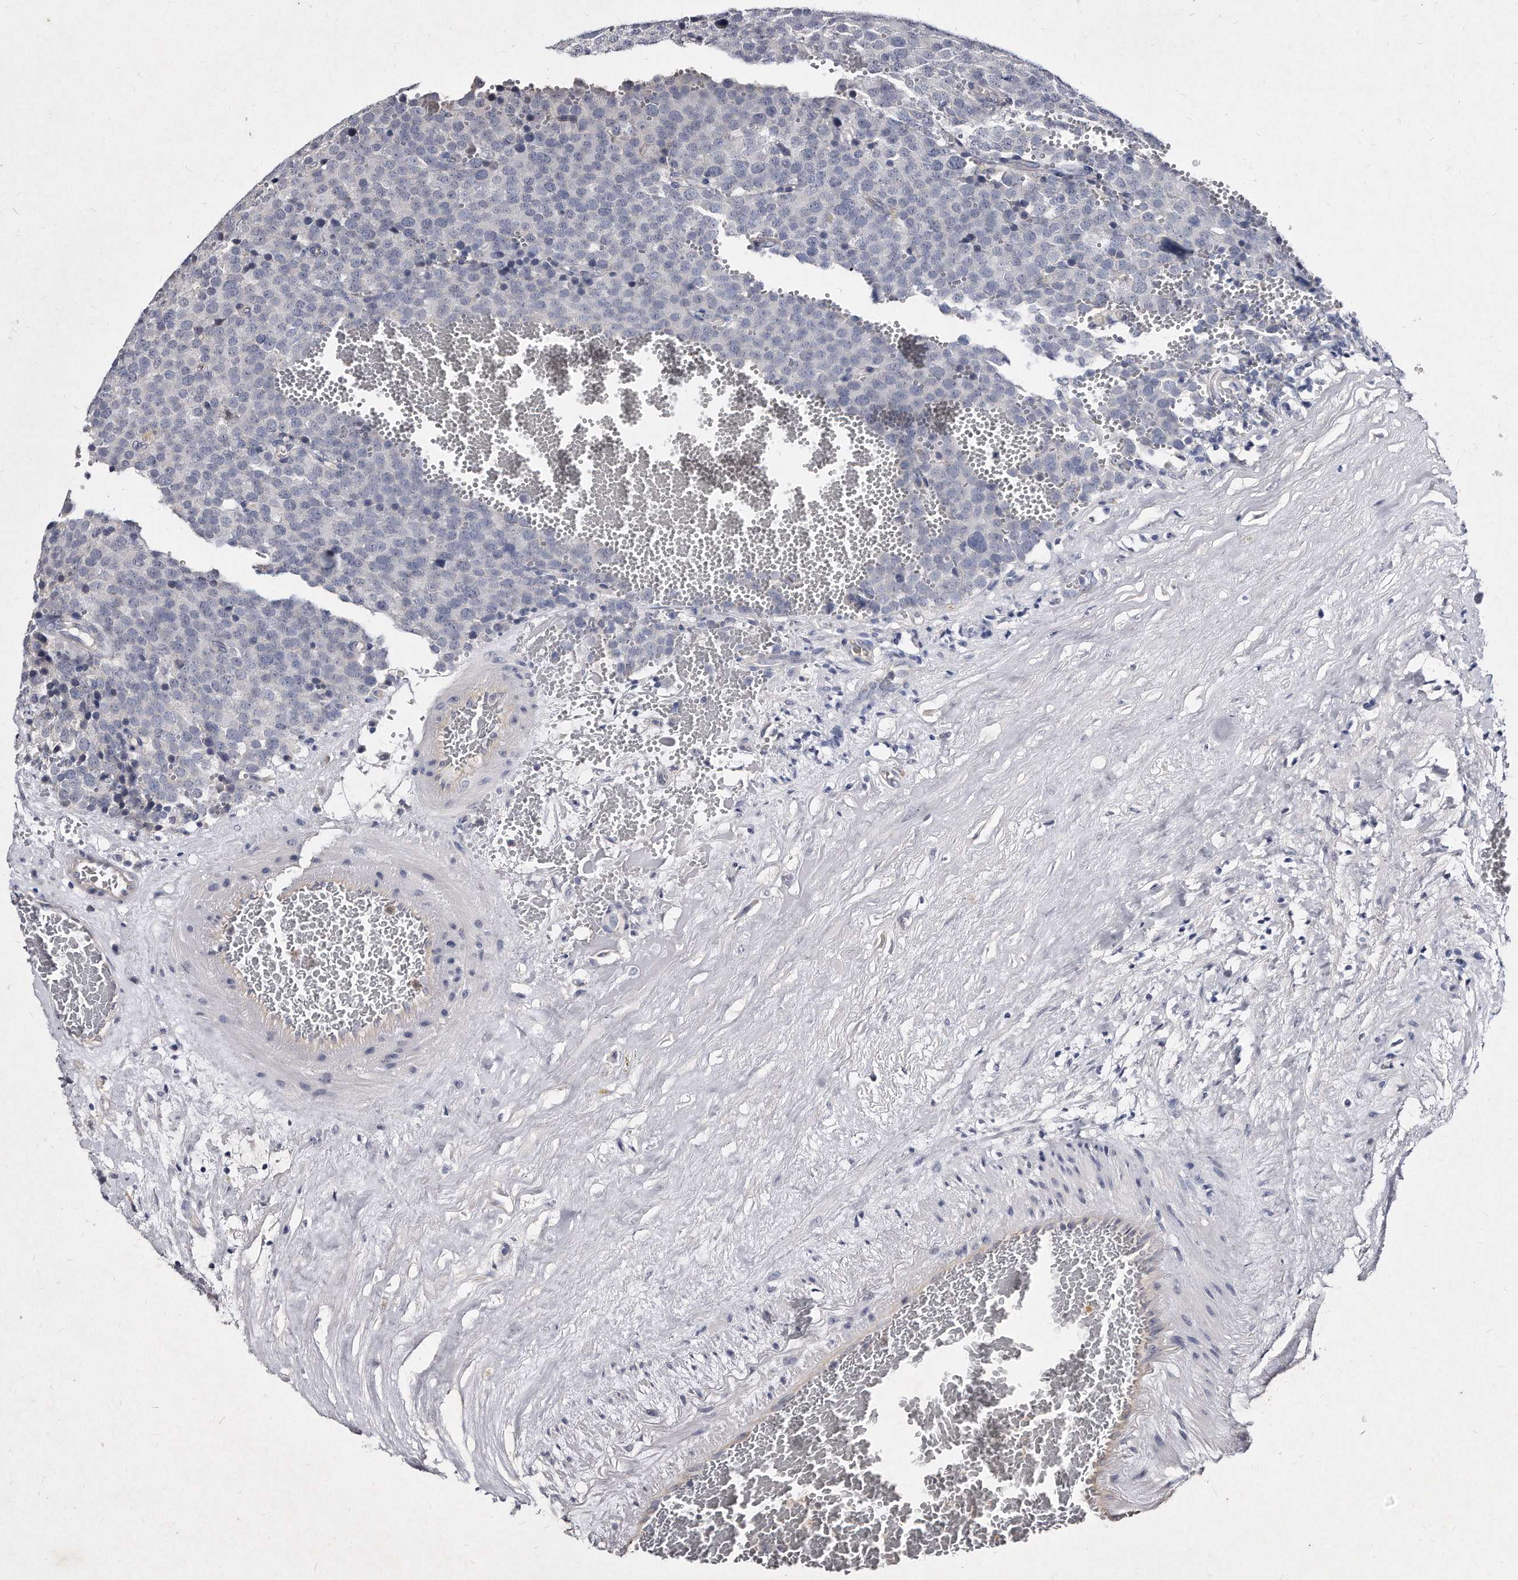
{"staining": {"intensity": "negative", "quantity": "none", "location": "none"}, "tissue": "testis cancer", "cell_type": "Tumor cells", "image_type": "cancer", "snomed": [{"axis": "morphology", "description": "Seminoma, NOS"}, {"axis": "topography", "description": "Testis"}], "caption": "Micrograph shows no protein staining in tumor cells of testis seminoma tissue.", "gene": "KLHDC3", "patient": {"sex": "male", "age": 71}}